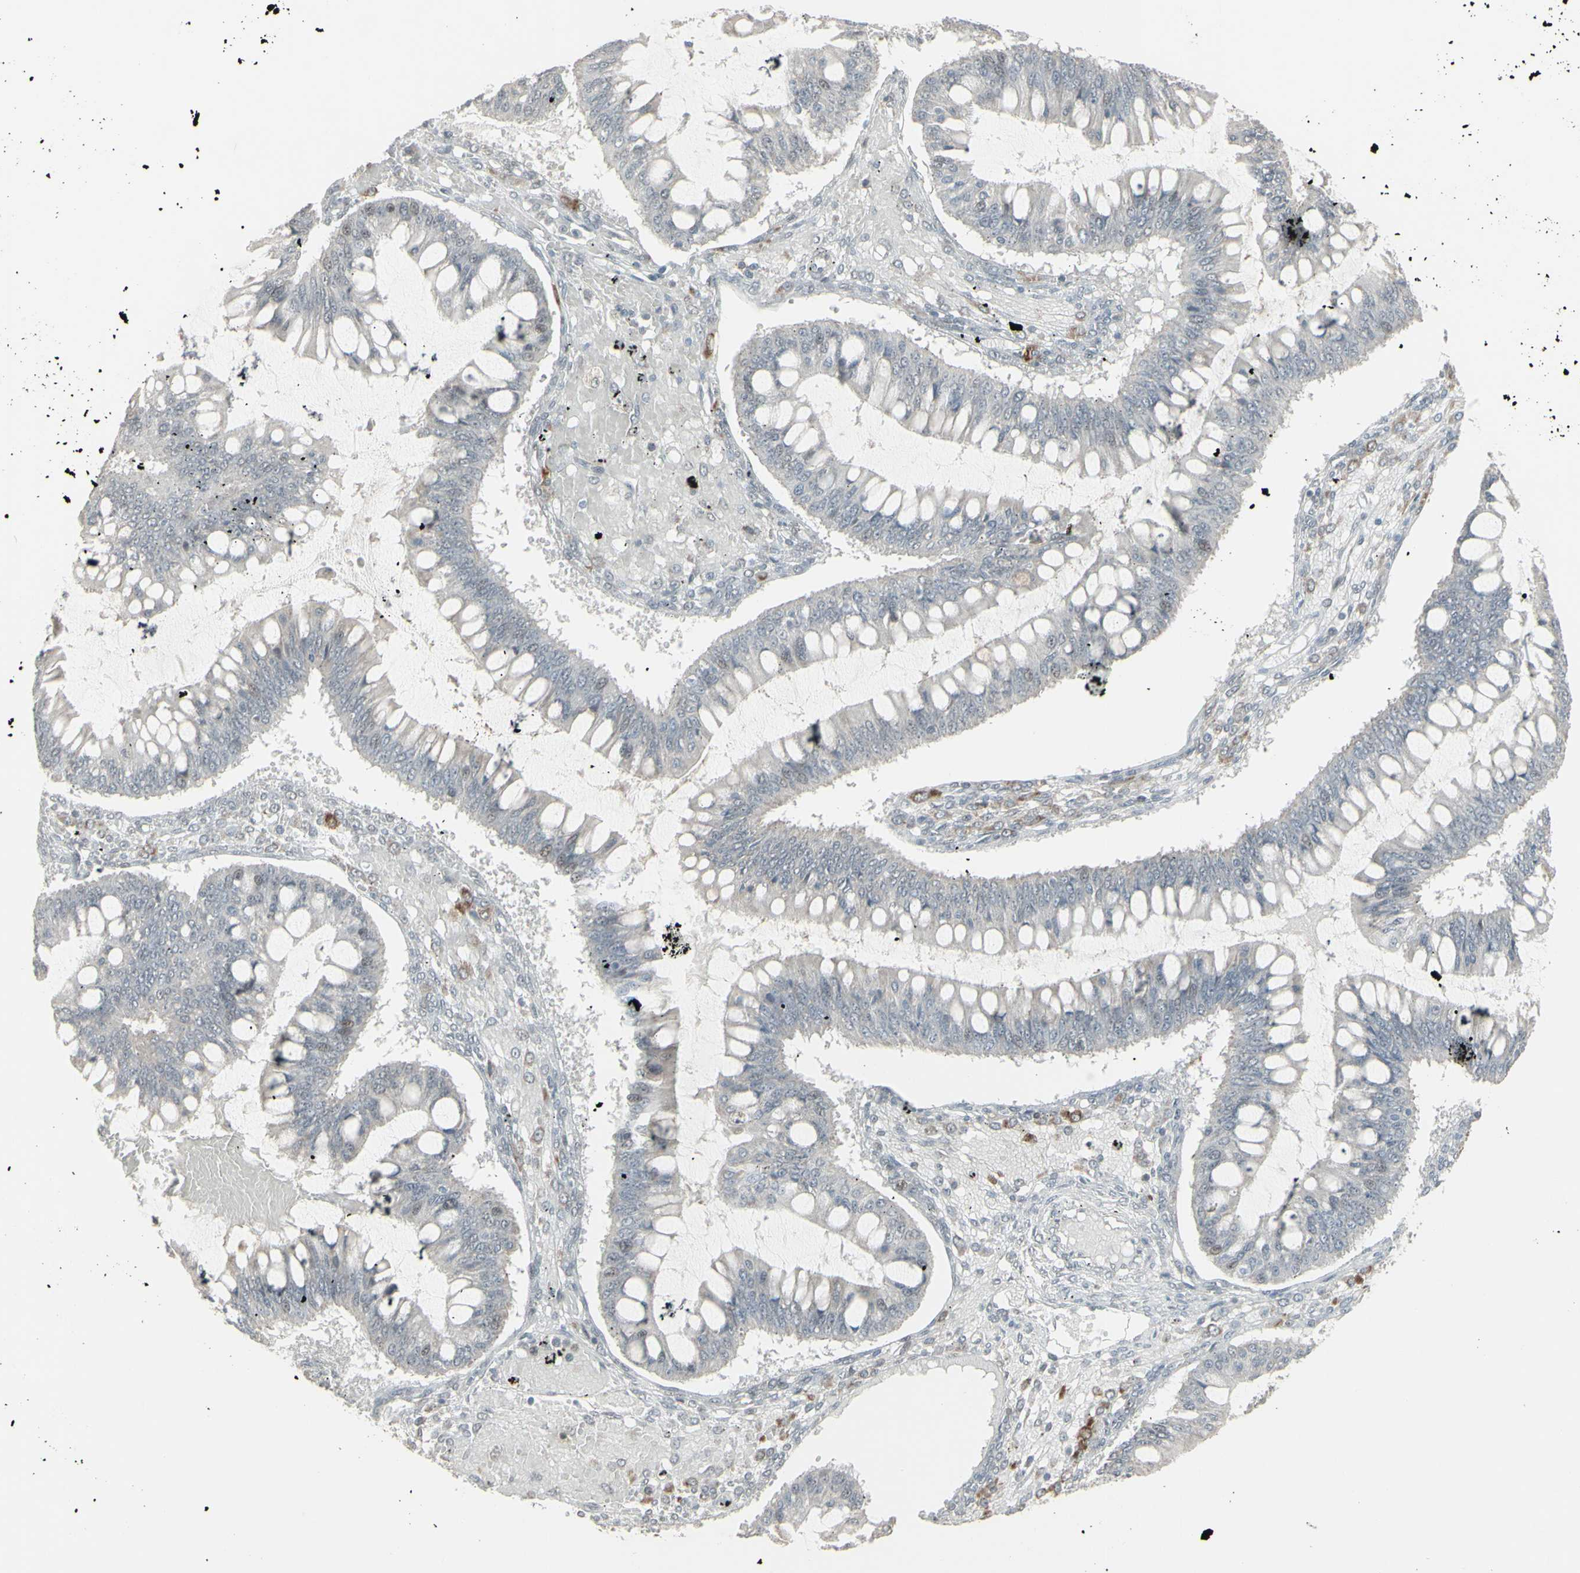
{"staining": {"intensity": "negative", "quantity": "none", "location": "none"}, "tissue": "ovarian cancer", "cell_type": "Tumor cells", "image_type": "cancer", "snomed": [{"axis": "morphology", "description": "Cystadenocarcinoma, mucinous, NOS"}, {"axis": "topography", "description": "Ovary"}], "caption": "Immunohistochemistry (IHC) of human ovarian mucinous cystadenocarcinoma demonstrates no expression in tumor cells. The staining is performed using DAB (3,3'-diaminobenzidine) brown chromogen with nuclei counter-stained in using hematoxylin.", "gene": "SAMSN1", "patient": {"sex": "female", "age": 73}}